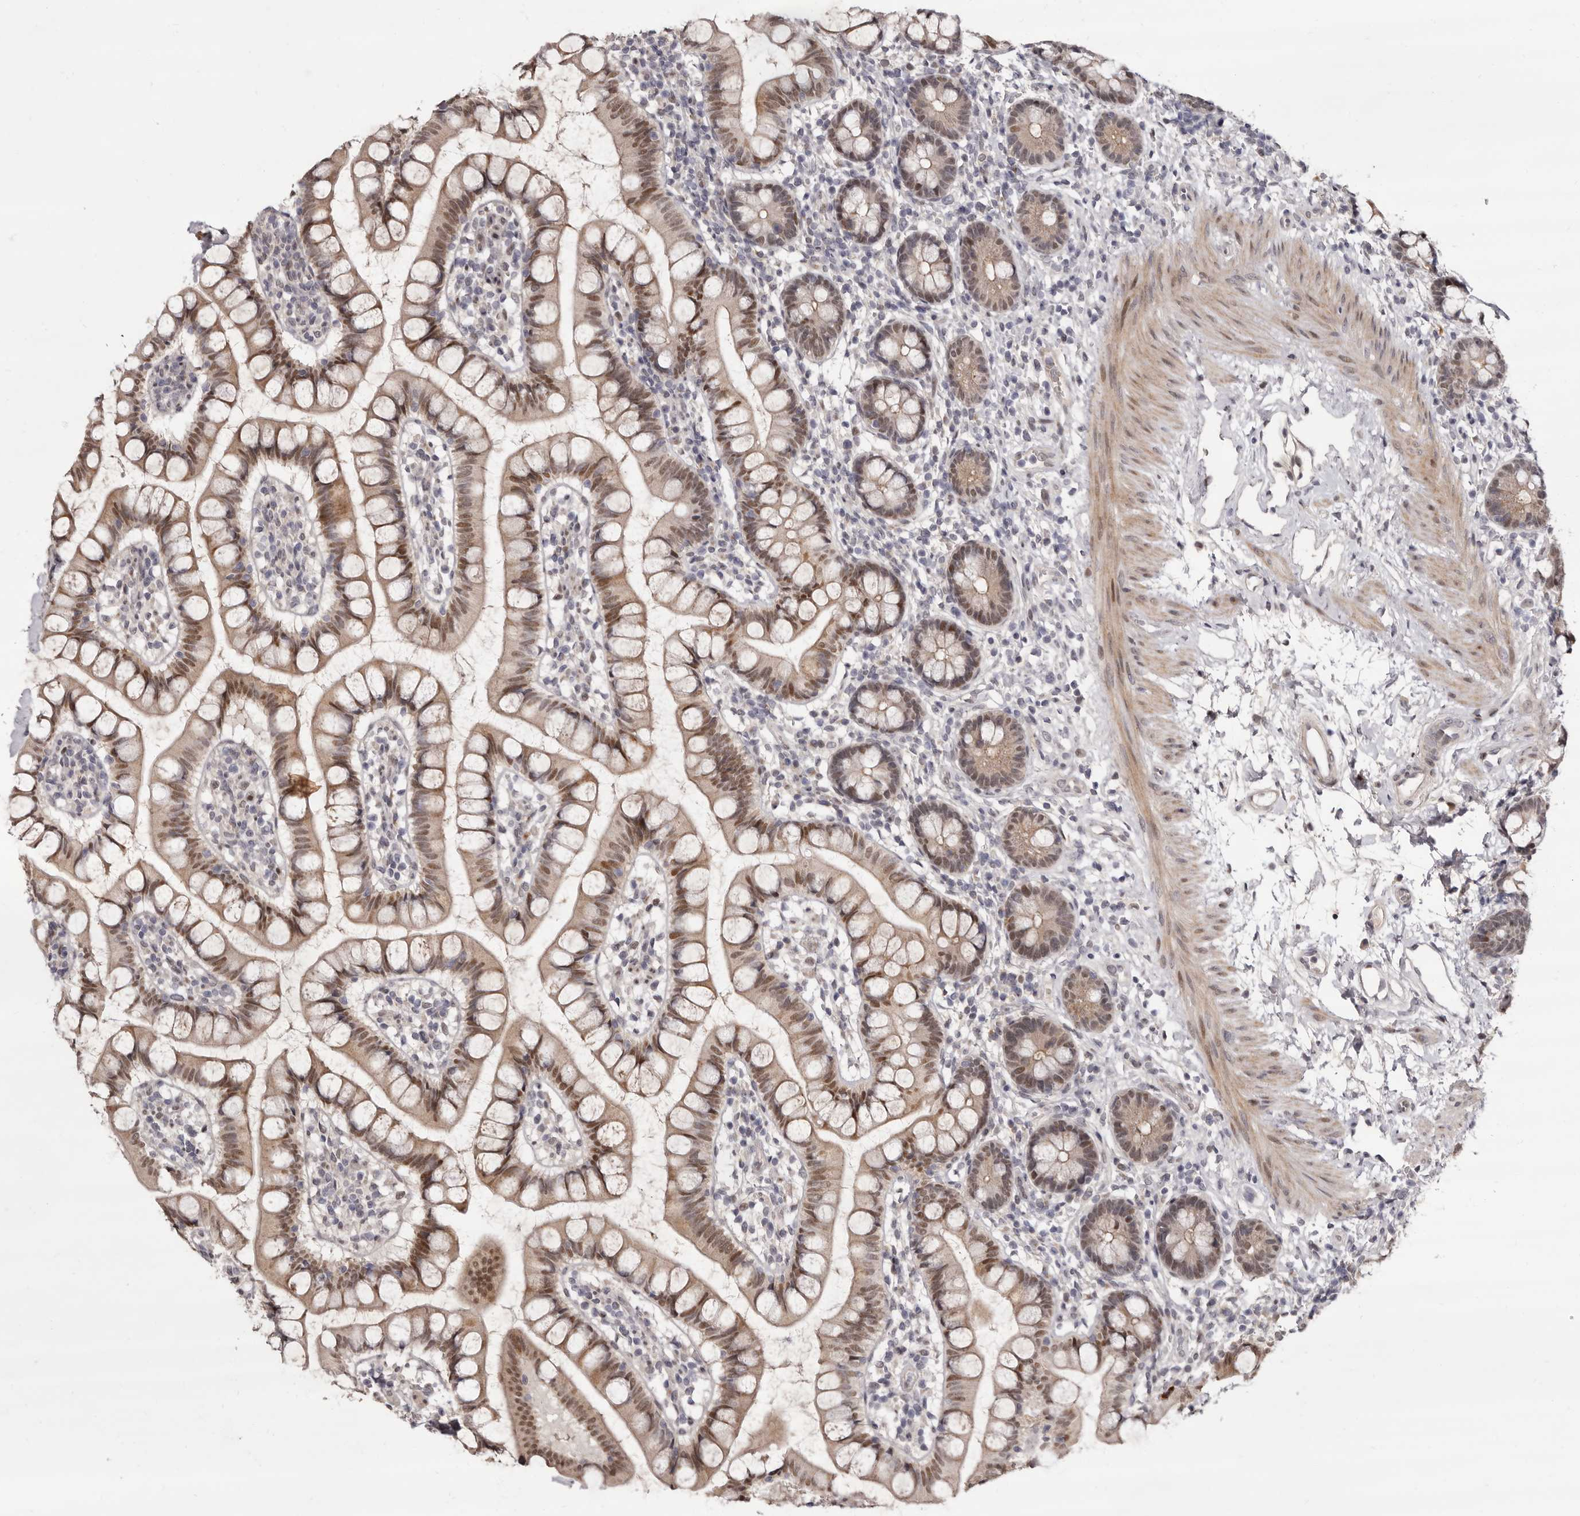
{"staining": {"intensity": "moderate", "quantity": "25%-75%", "location": "cytoplasmic/membranous,nuclear"}, "tissue": "small intestine", "cell_type": "Glandular cells", "image_type": "normal", "snomed": [{"axis": "morphology", "description": "Normal tissue, NOS"}, {"axis": "topography", "description": "Small intestine"}], "caption": "About 25%-75% of glandular cells in benign human small intestine display moderate cytoplasmic/membranous,nuclear protein expression as visualized by brown immunohistochemical staining.", "gene": "ZNF326", "patient": {"sex": "female", "age": 84}}